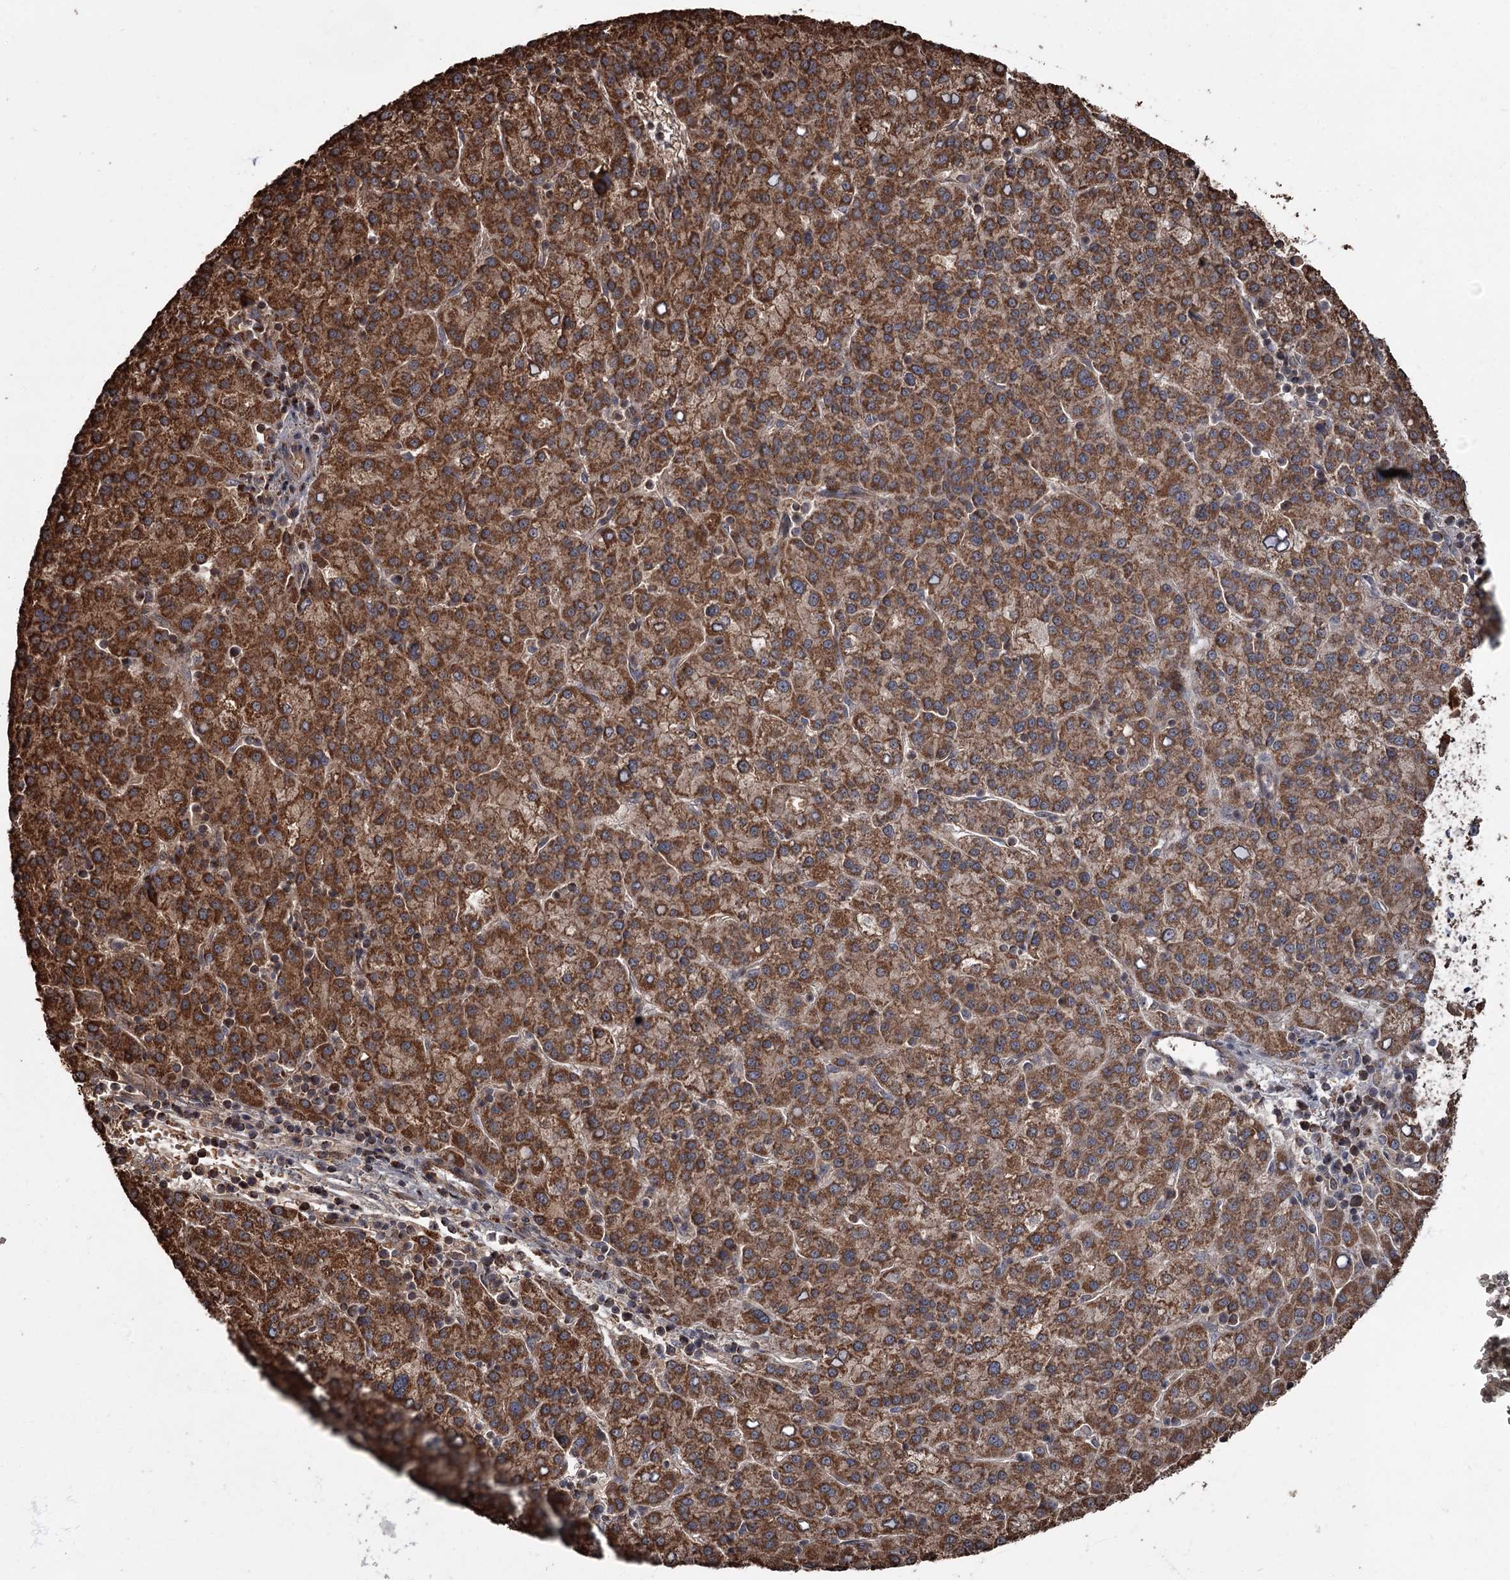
{"staining": {"intensity": "strong", "quantity": ">75%", "location": "cytoplasmic/membranous"}, "tissue": "liver cancer", "cell_type": "Tumor cells", "image_type": "cancer", "snomed": [{"axis": "morphology", "description": "Carcinoma, Hepatocellular, NOS"}, {"axis": "topography", "description": "Liver"}], "caption": "Immunohistochemistry staining of liver hepatocellular carcinoma, which exhibits high levels of strong cytoplasmic/membranous staining in about >75% of tumor cells indicating strong cytoplasmic/membranous protein expression. The staining was performed using DAB (brown) for protein detection and nuclei were counterstained in hematoxylin (blue).", "gene": "THAP9", "patient": {"sex": "female", "age": 58}}